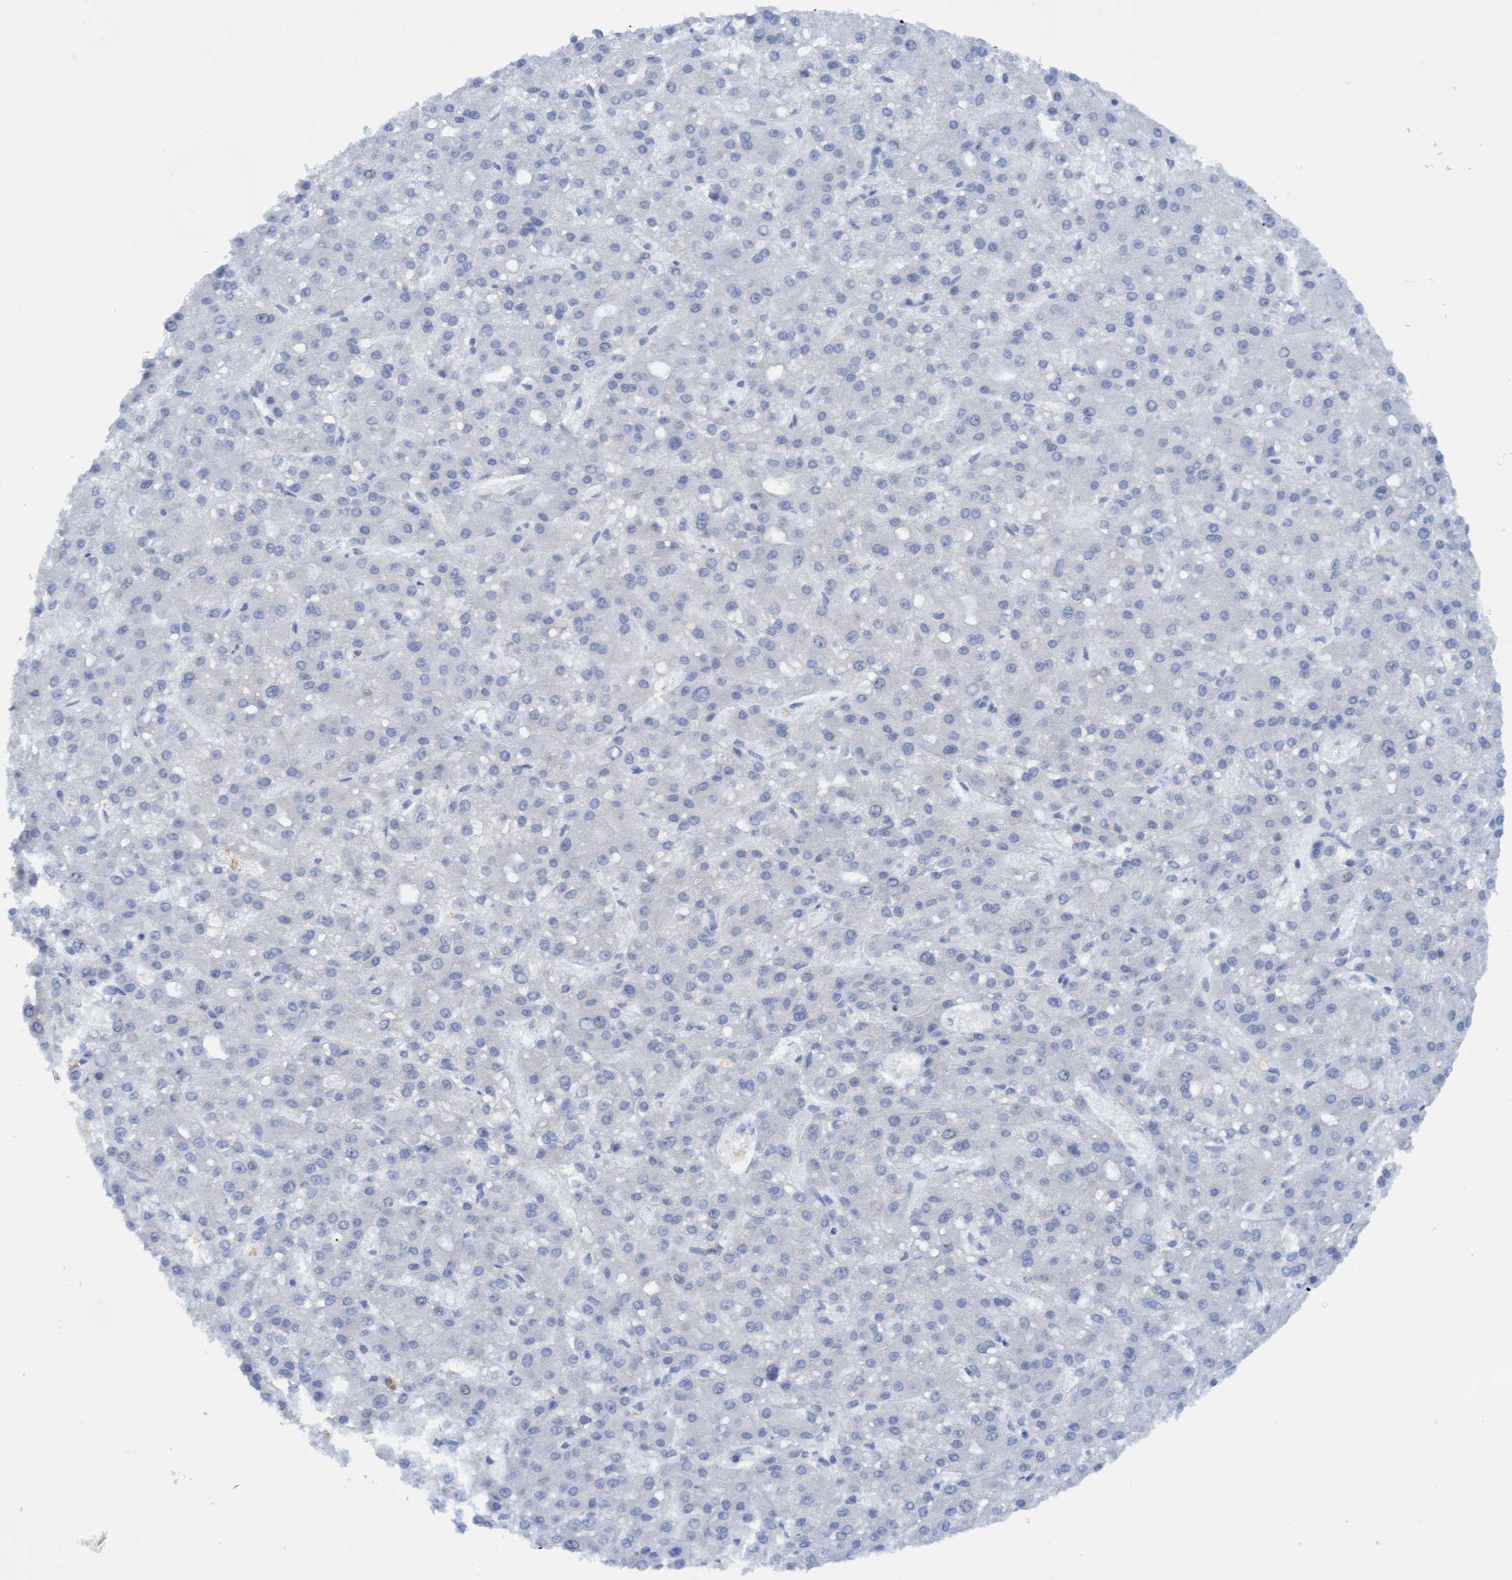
{"staining": {"intensity": "negative", "quantity": "none", "location": "none"}, "tissue": "liver cancer", "cell_type": "Tumor cells", "image_type": "cancer", "snomed": [{"axis": "morphology", "description": "Carcinoma, Hepatocellular, NOS"}, {"axis": "topography", "description": "Liver"}], "caption": "A high-resolution micrograph shows immunohistochemistry staining of hepatocellular carcinoma (liver), which displays no significant positivity in tumor cells. (Brightfield microscopy of DAB immunohistochemistry (IHC) at high magnification).", "gene": "P2RX5", "patient": {"sex": "male", "age": 67}}